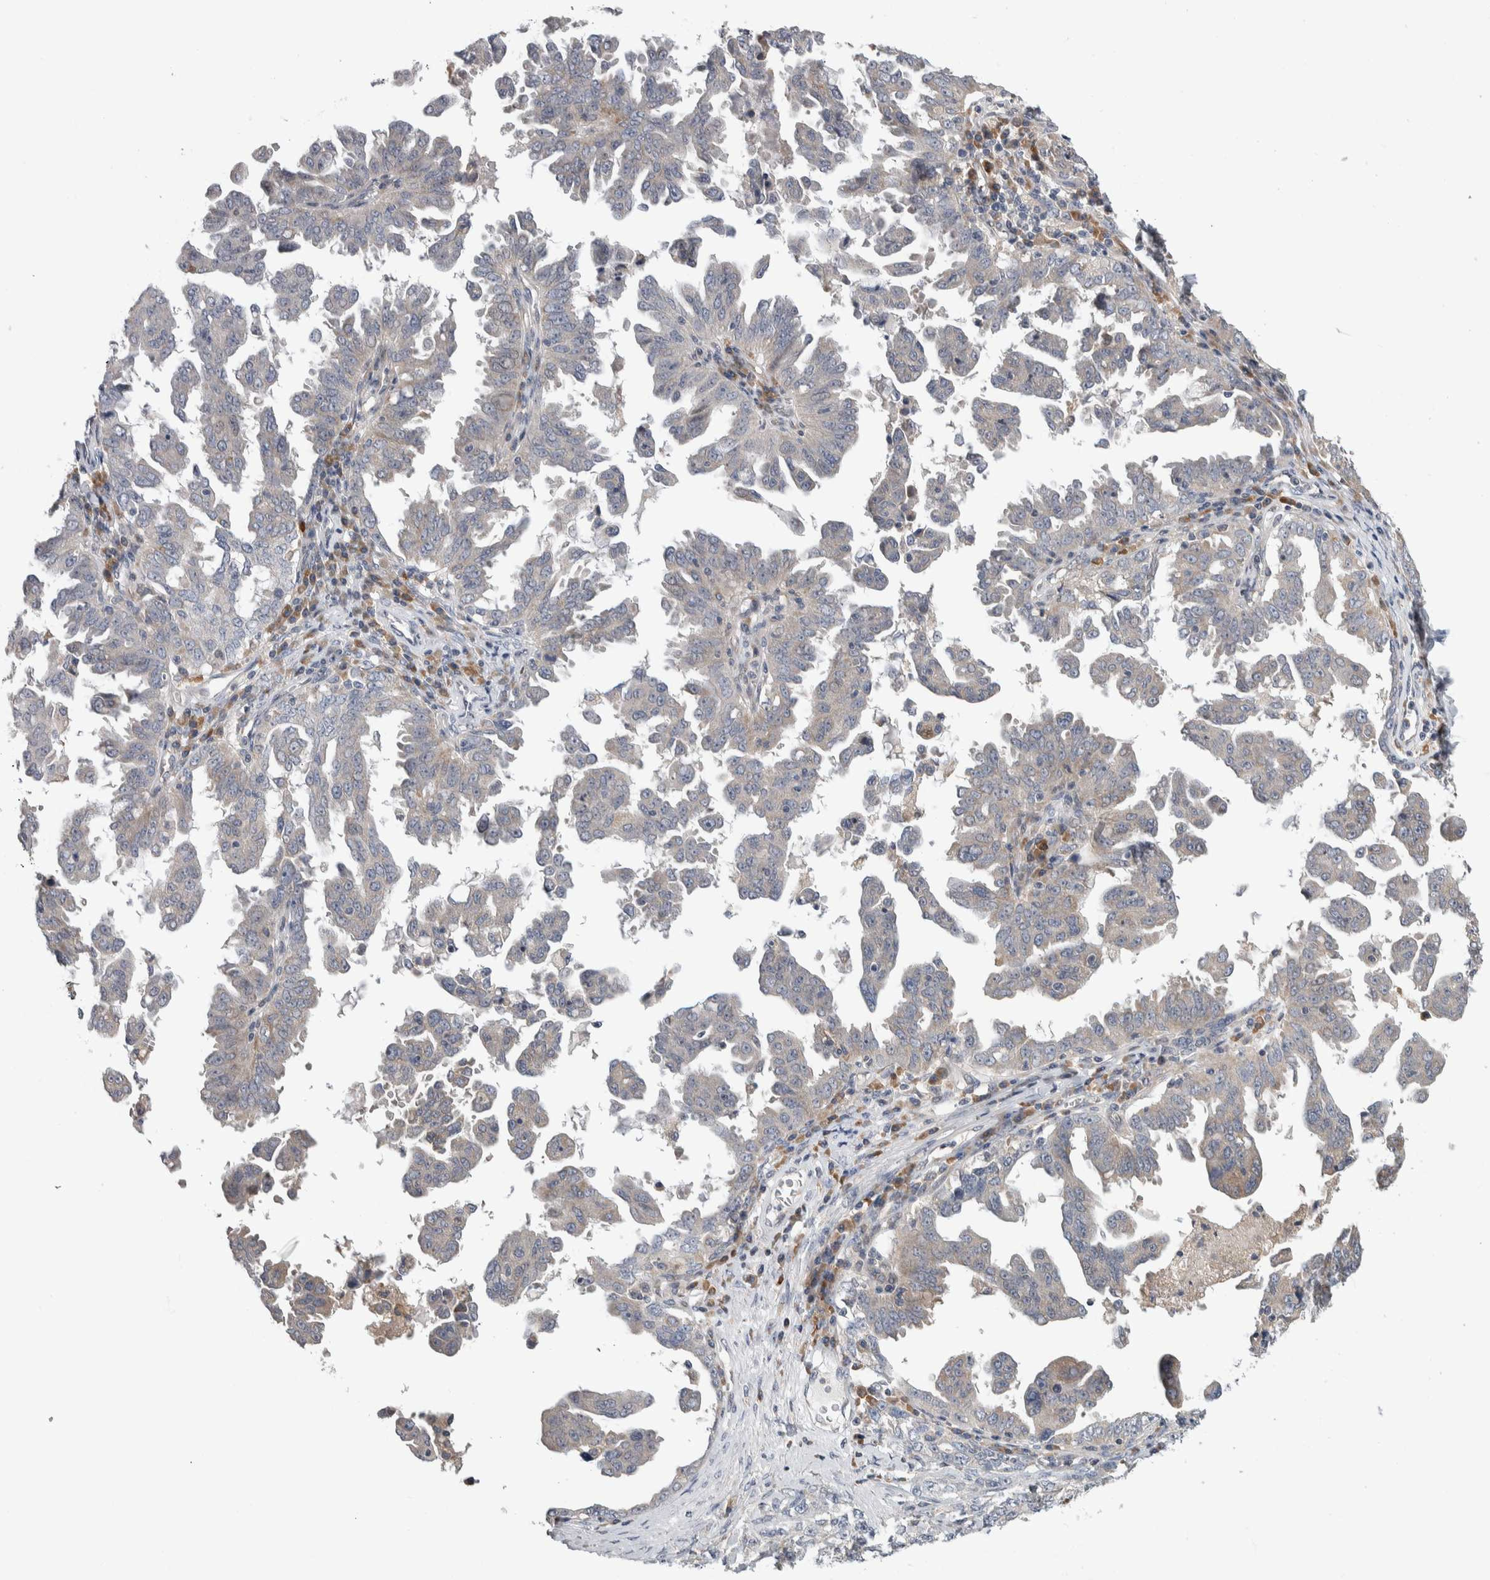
{"staining": {"intensity": "negative", "quantity": "none", "location": "none"}, "tissue": "ovarian cancer", "cell_type": "Tumor cells", "image_type": "cancer", "snomed": [{"axis": "morphology", "description": "Carcinoma, endometroid"}, {"axis": "topography", "description": "Ovary"}], "caption": "An image of human ovarian endometroid carcinoma is negative for staining in tumor cells.", "gene": "IBTK", "patient": {"sex": "female", "age": 62}}